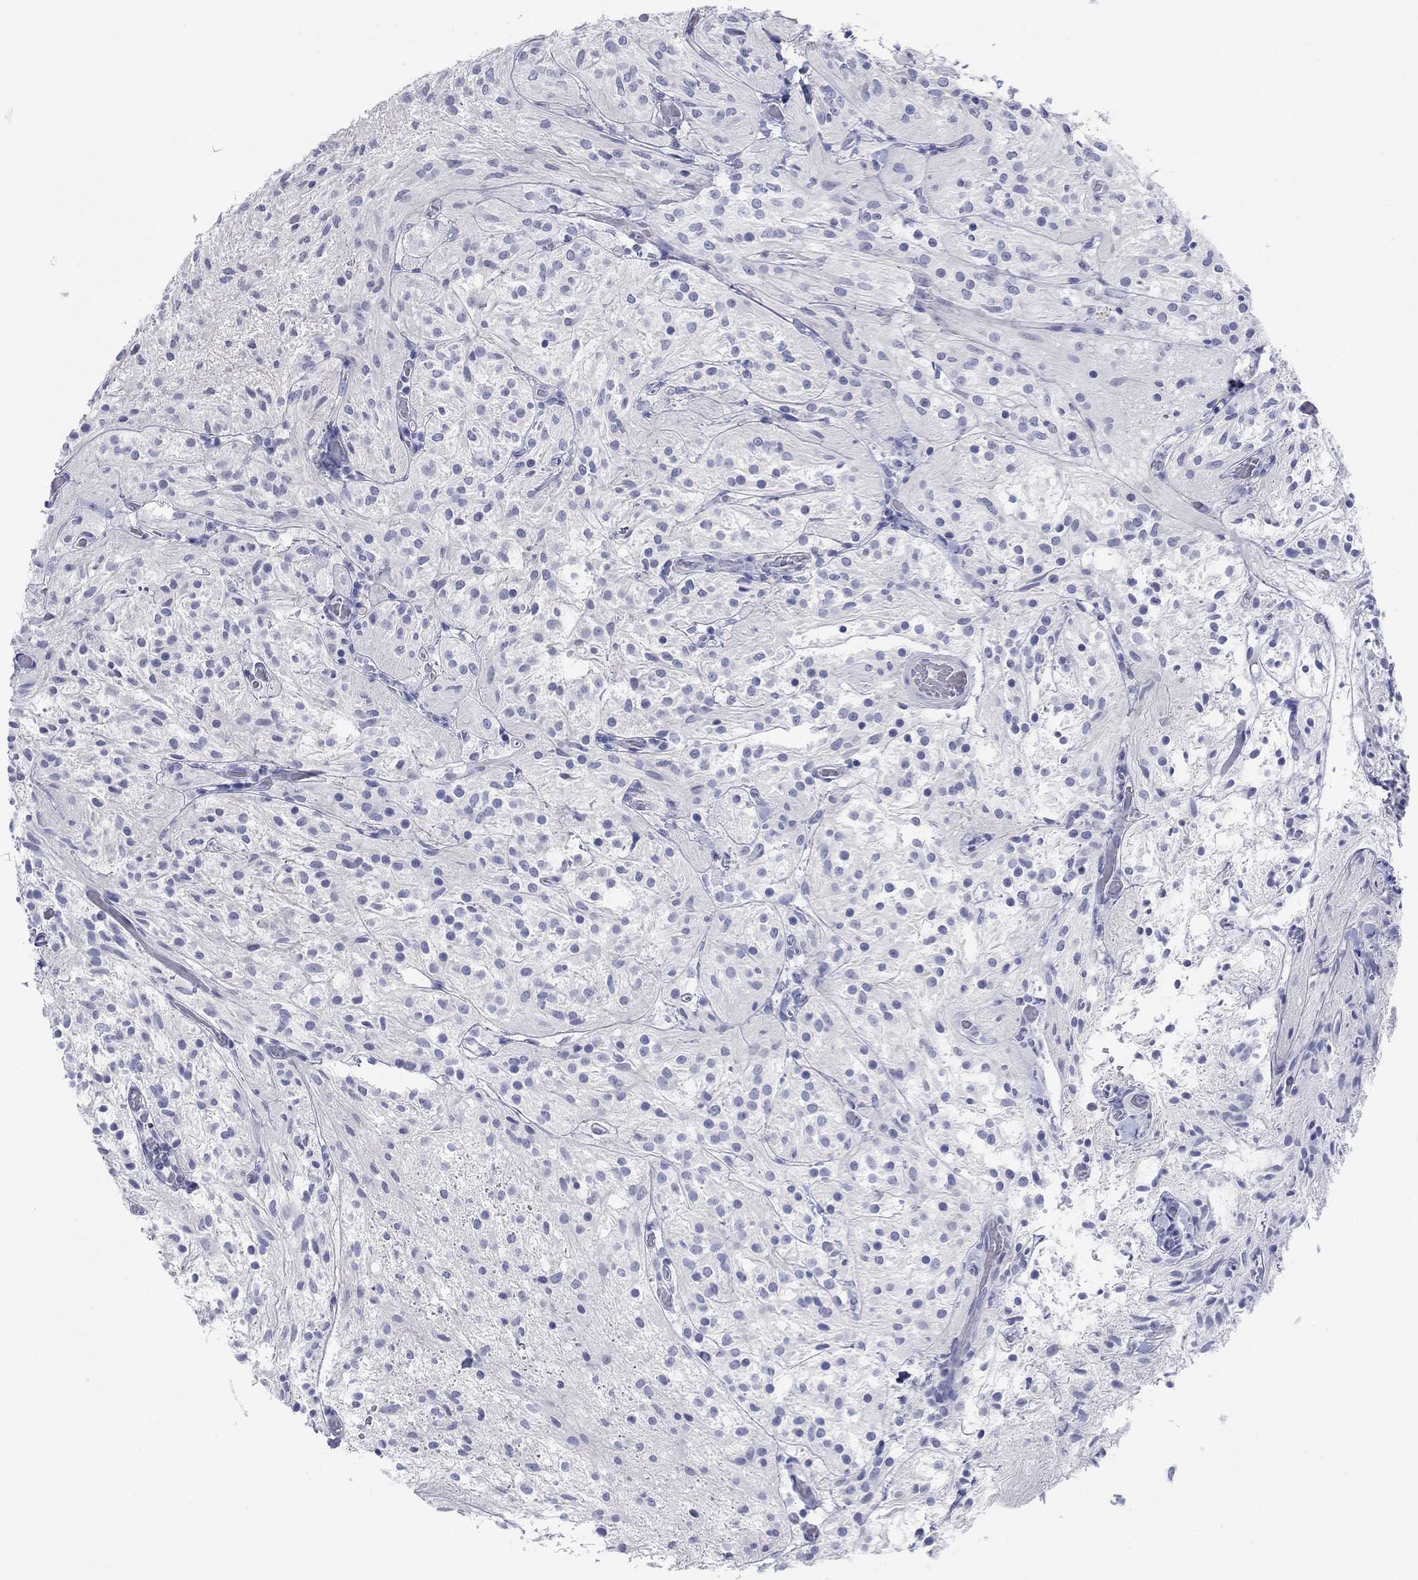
{"staining": {"intensity": "negative", "quantity": "none", "location": "none"}, "tissue": "glioma", "cell_type": "Tumor cells", "image_type": "cancer", "snomed": [{"axis": "morphology", "description": "Glioma, malignant, Low grade"}, {"axis": "topography", "description": "Brain"}], "caption": "This is an immunohistochemistry micrograph of glioma. There is no staining in tumor cells.", "gene": "PDYN", "patient": {"sex": "male", "age": 3}}